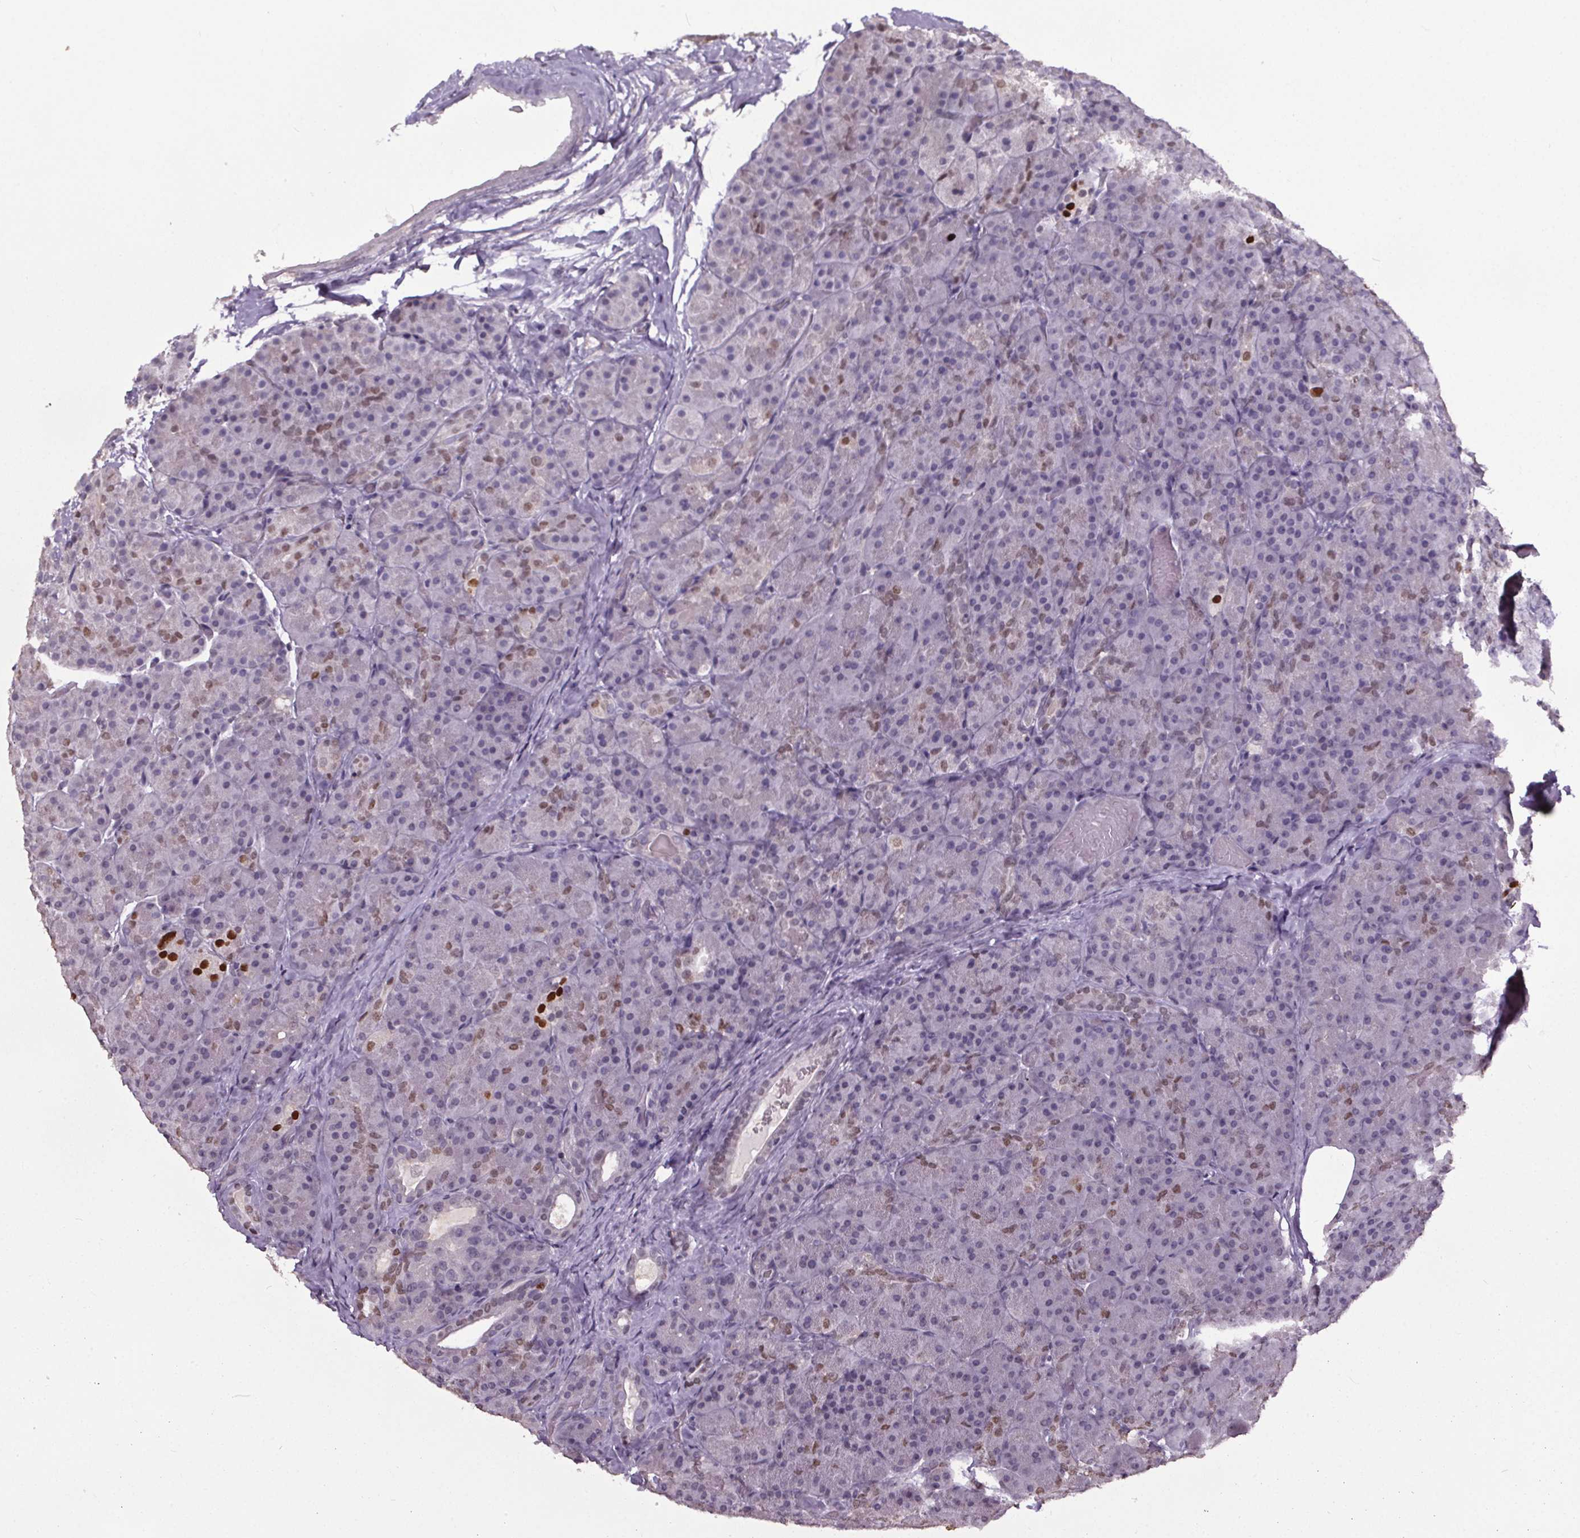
{"staining": {"intensity": "moderate", "quantity": "<25%", "location": "nuclear"}, "tissue": "pancreas", "cell_type": "Exocrine glandular cells", "image_type": "normal", "snomed": [{"axis": "morphology", "description": "Normal tissue, NOS"}, {"axis": "topography", "description": "Pancreas"}], "caption": "Exocrine glandular cells reveal low levels of moderate nuclear staining in approximately <25% of cells in unremarkable pancreas.", "gene": "NKX6", "patient": {"sex": "male", "age": 57}}